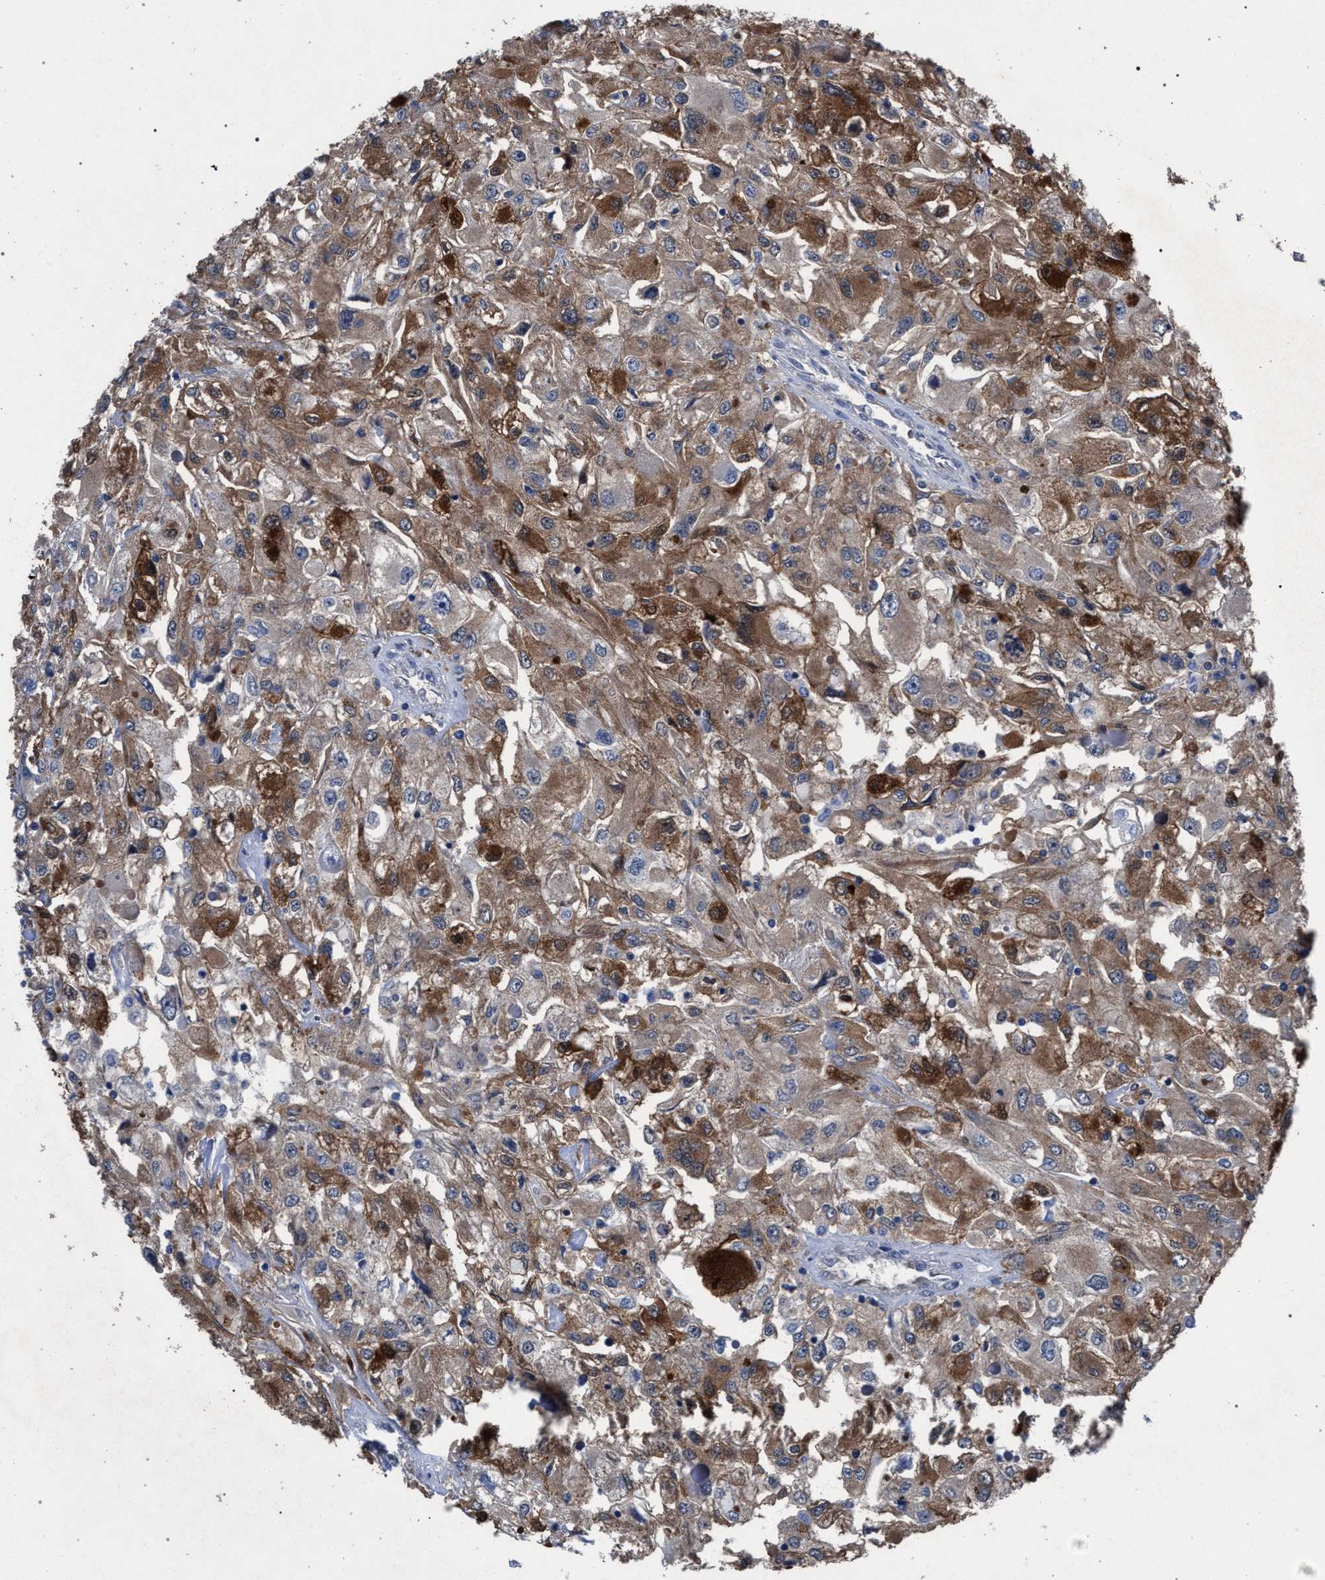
{"staining": {"intensity": "strong", "quantity": ">75%", "location": "cytoplasmic/membranous"}, "tissue": "renal cancer", "cell_type": "Tumor cells", "image_type": "cancer", "snomed": [{"axis": "morphology", "description": "Adenocarcinoma, NOS"}, {"axis": "topography", "description": "Kidney"}], "caption": "This is an image of immunohistochemistry staining of adenocarcinoma (renal), which shows strong staining in the cytoplasmic/membranous of tumor cells.", "gene": "CRYZ", "patient": {"sex": "female", "age": 52}}